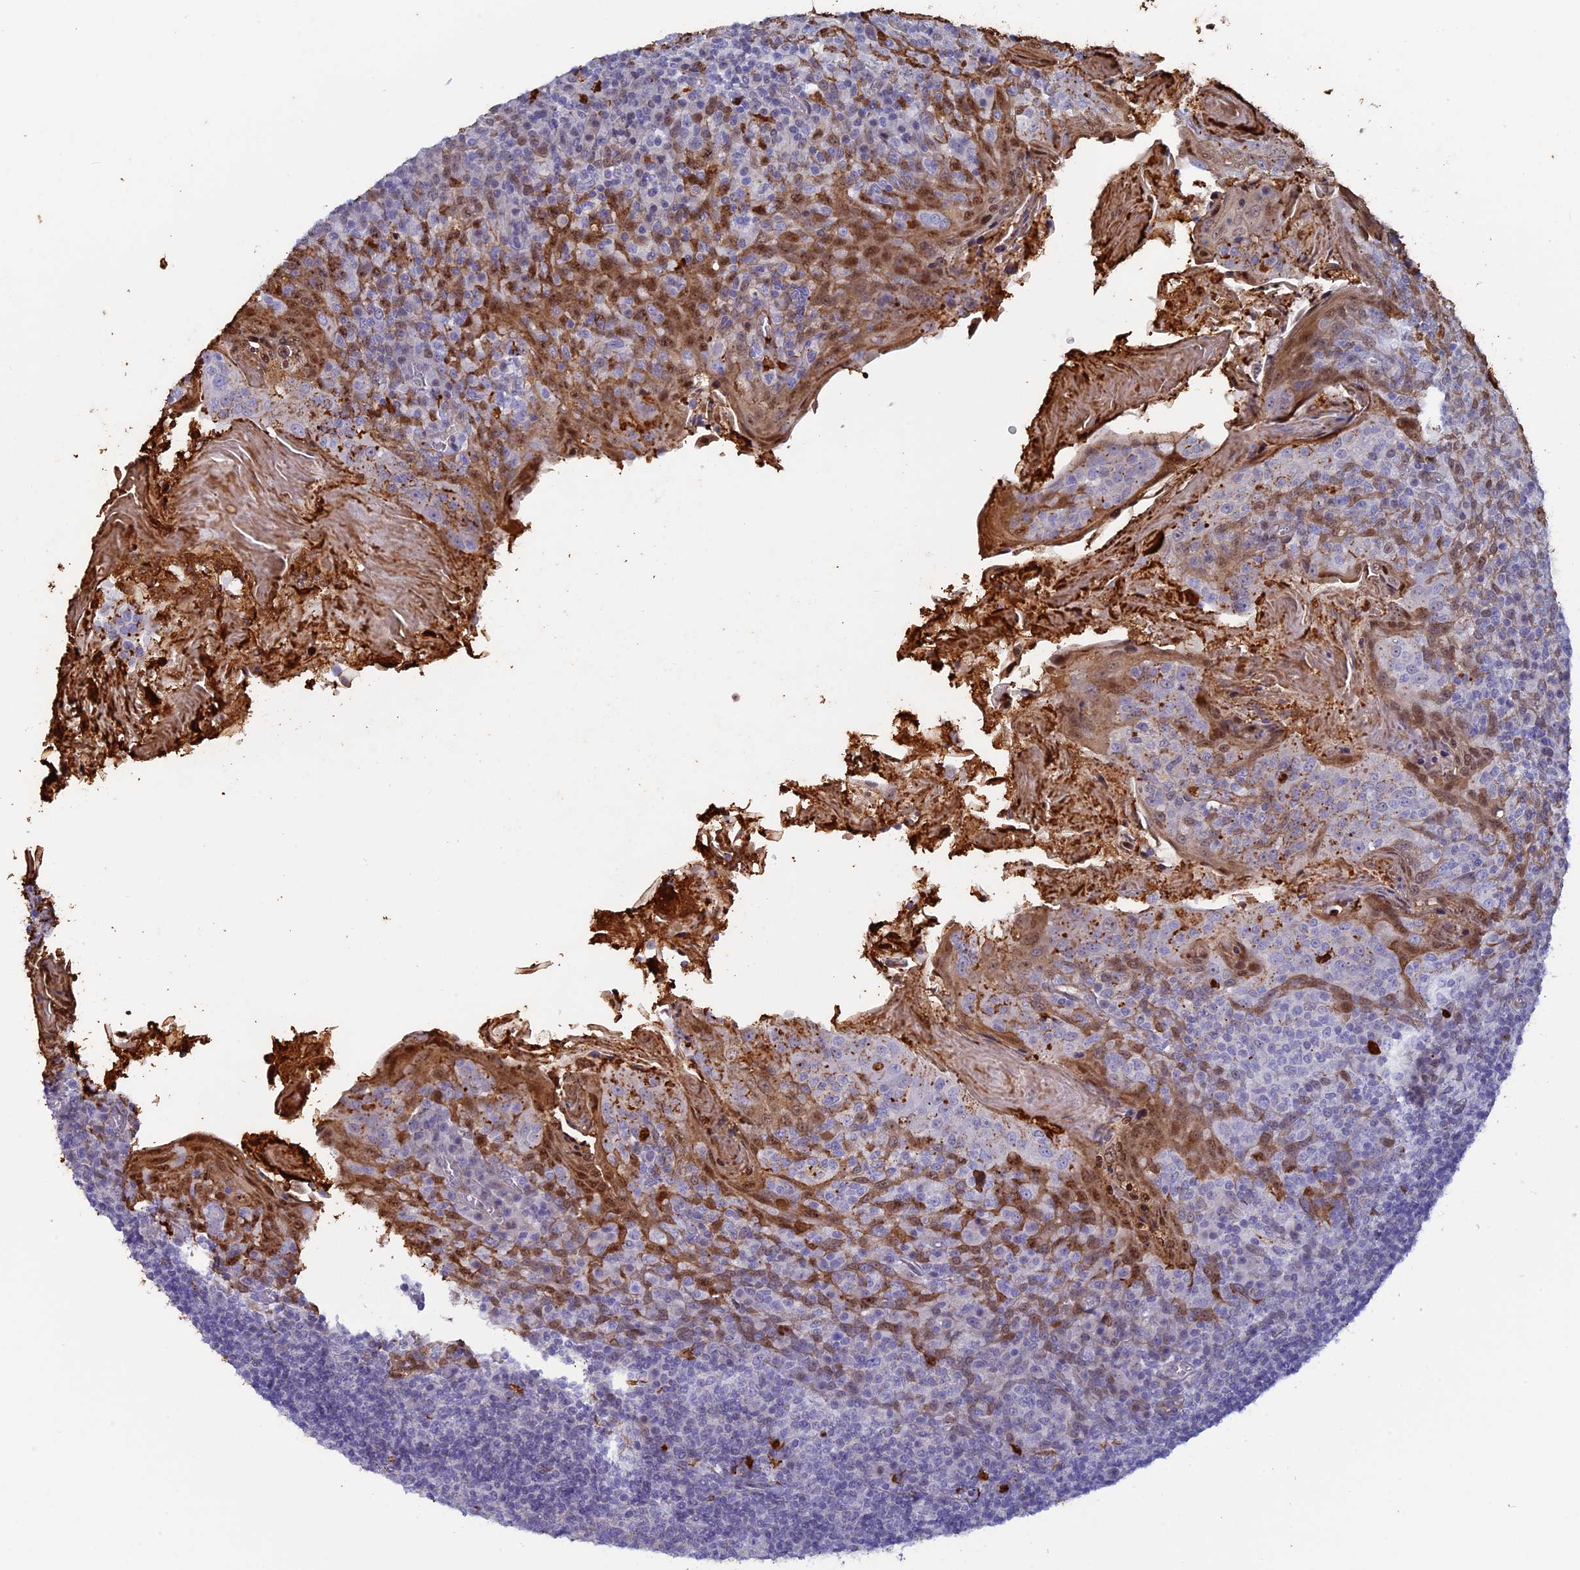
{"staining": {"intensity": "negative", "quantity": "none", "location": "none"}, "tissue": "tonsil", "cell_type": "Germinal center cells", "image_type": "normal", "snomed": [{"axis": "morphology", "description": "Normal tissue, NOS"}, {"axis": "topography", "description": "Tonsil"}], "caption": "A high-resolution image shows immunohistochemistry staining of unremarkable tonsil, which demonstrates no significant positivity in germinal center cells. (DAB (3,3'-diaminobenzidine) immunohistochemistry (IHC) with hematoxylin counter stain).", "gene": "SLC26A1", "patient": {"sex": "female", "age": 10}}